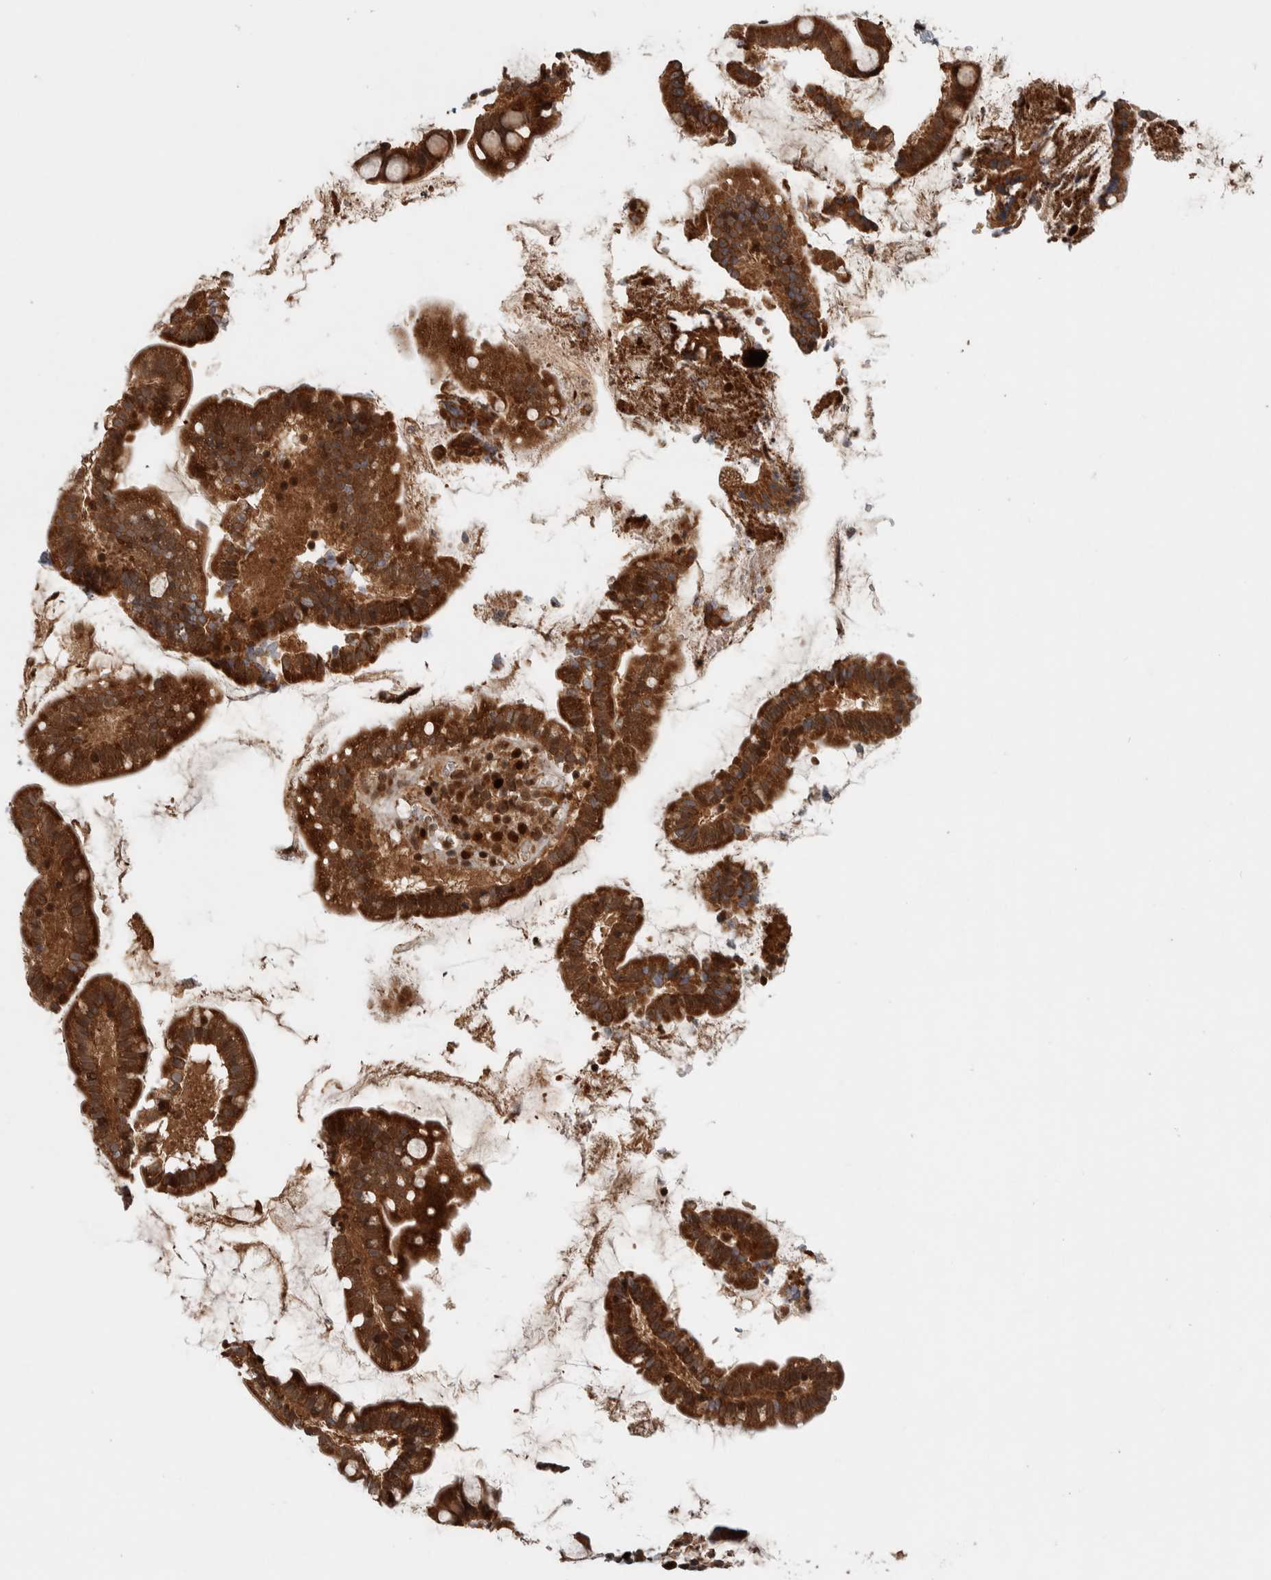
{"staining": {"intensity": "strong", "quantity": ">75%", "location": "cytoplasmic/membranous,nuclear"}, "tissue": "small intestine", "cell_type": "Glandular cells", "image_type": "normal", "snomed": [{"axis": "morphology", "description": "Normal tissue, NOS"}, {"axis": "topography", "description": "Small intestine"}], "caption": "High-magnification brightfield microscopy of benign small intestine stained with DAB (brown) and counterstained with hematoxylin (blue). glandular cells exhibit strong cytoplasmic/membranous,nuclear positivity is identified in about>75% of cells.", "gene": "RPS6KA4", "patient": {"sex": "female", "age": 84}}